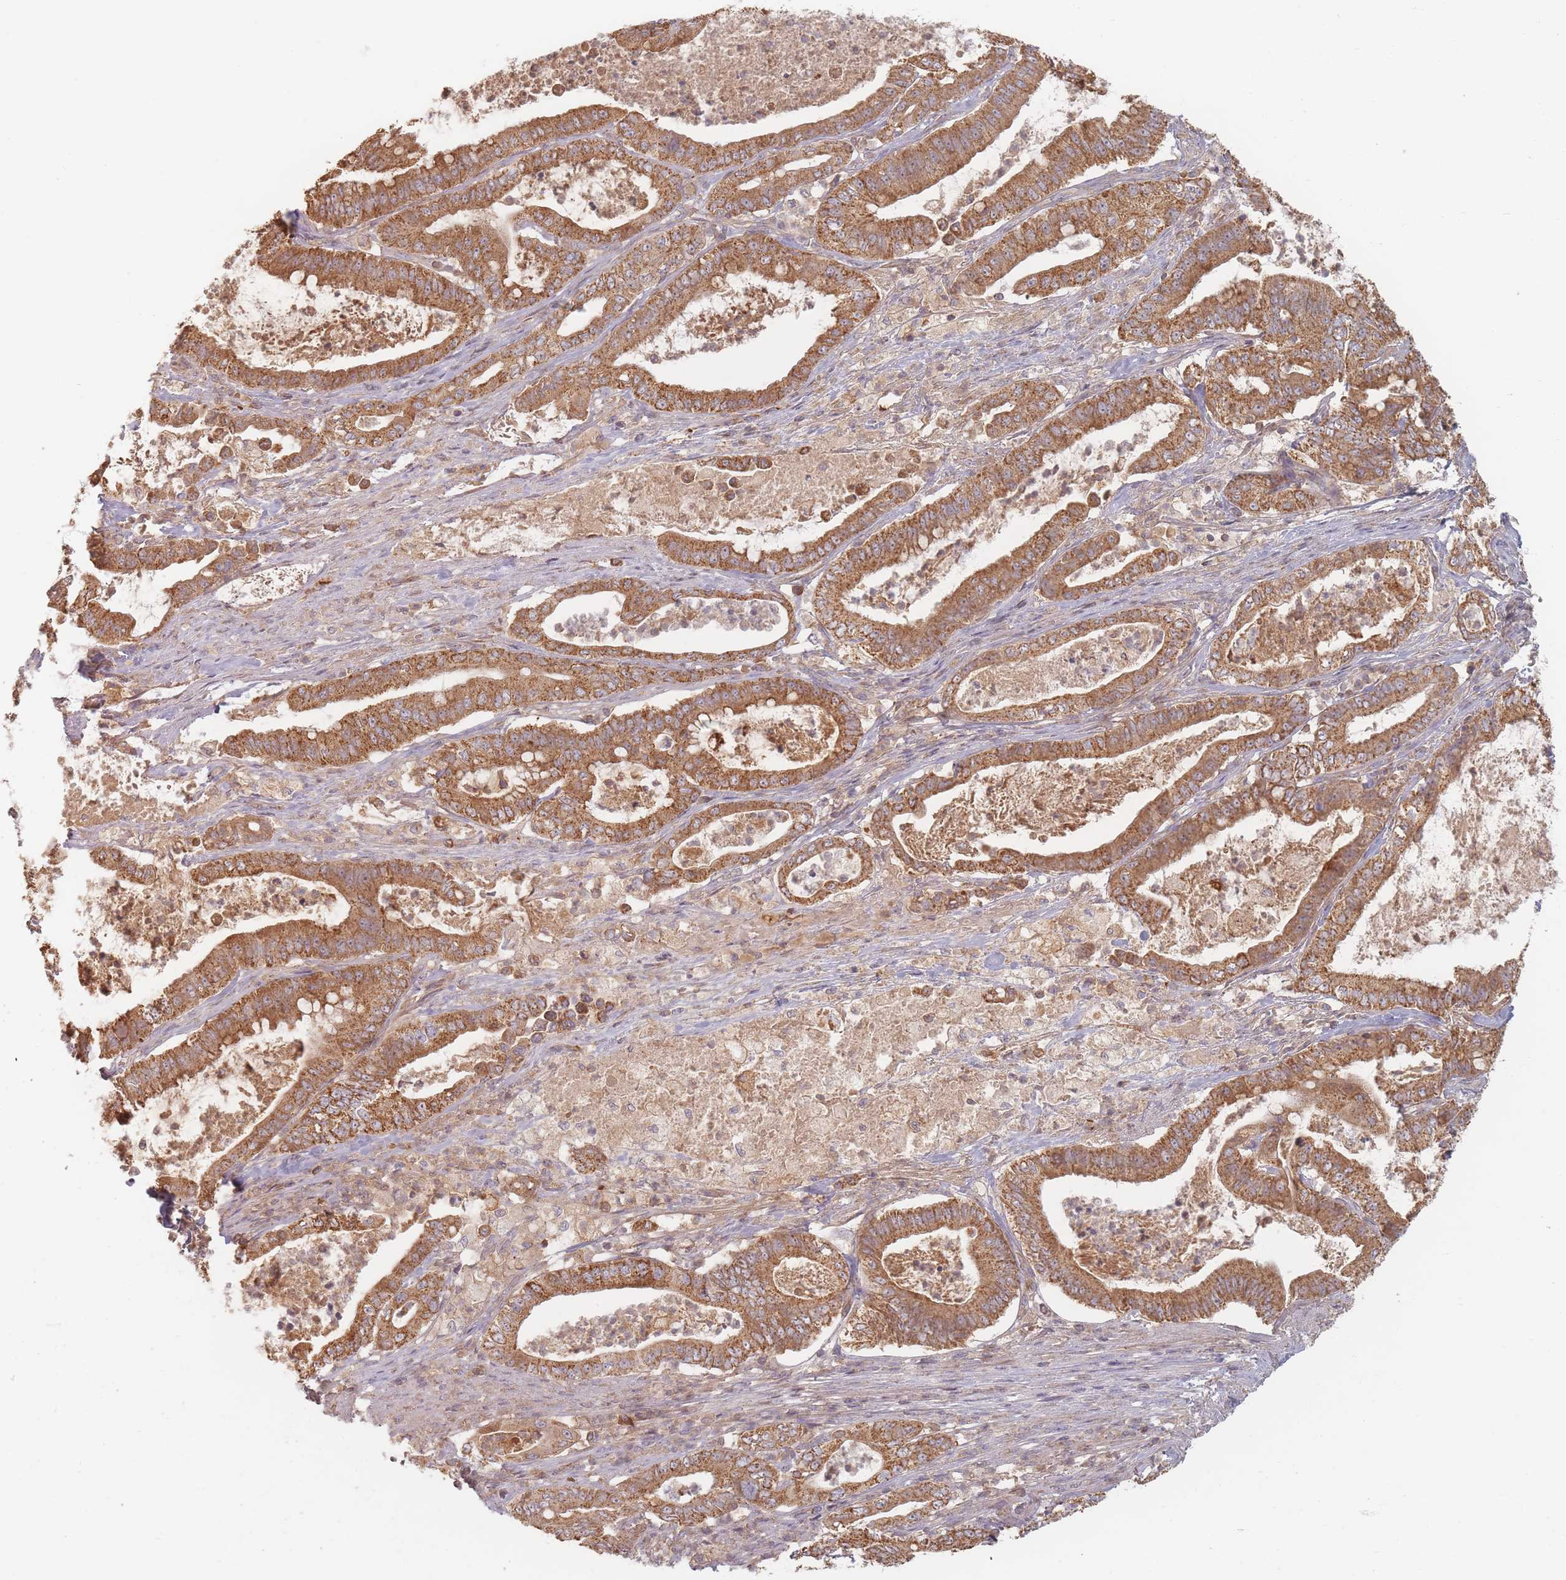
{"staining": {"intensity": "moderate", "quantity": ">75%", "location": "cytoplasmic/membranous"}, "tissue": "pancreatic cancer", "cell_type": "Tumor cells", "image_type": "cancer", "snomed": [{"axis": "morphology", "description": "Adenocarcinoma, NOS"}, {"axis": "topography", "description": "Pancreas"}], "caption": "Immunohistochemical staining of pancreatic cancer (adenocarcinoma) displays medium levels of moderate cytoplasmic/membranous positivity in about >75% of tumor cells.", "gene": "SLC35F3", "patient": {"sex": "male", "age": 71}}